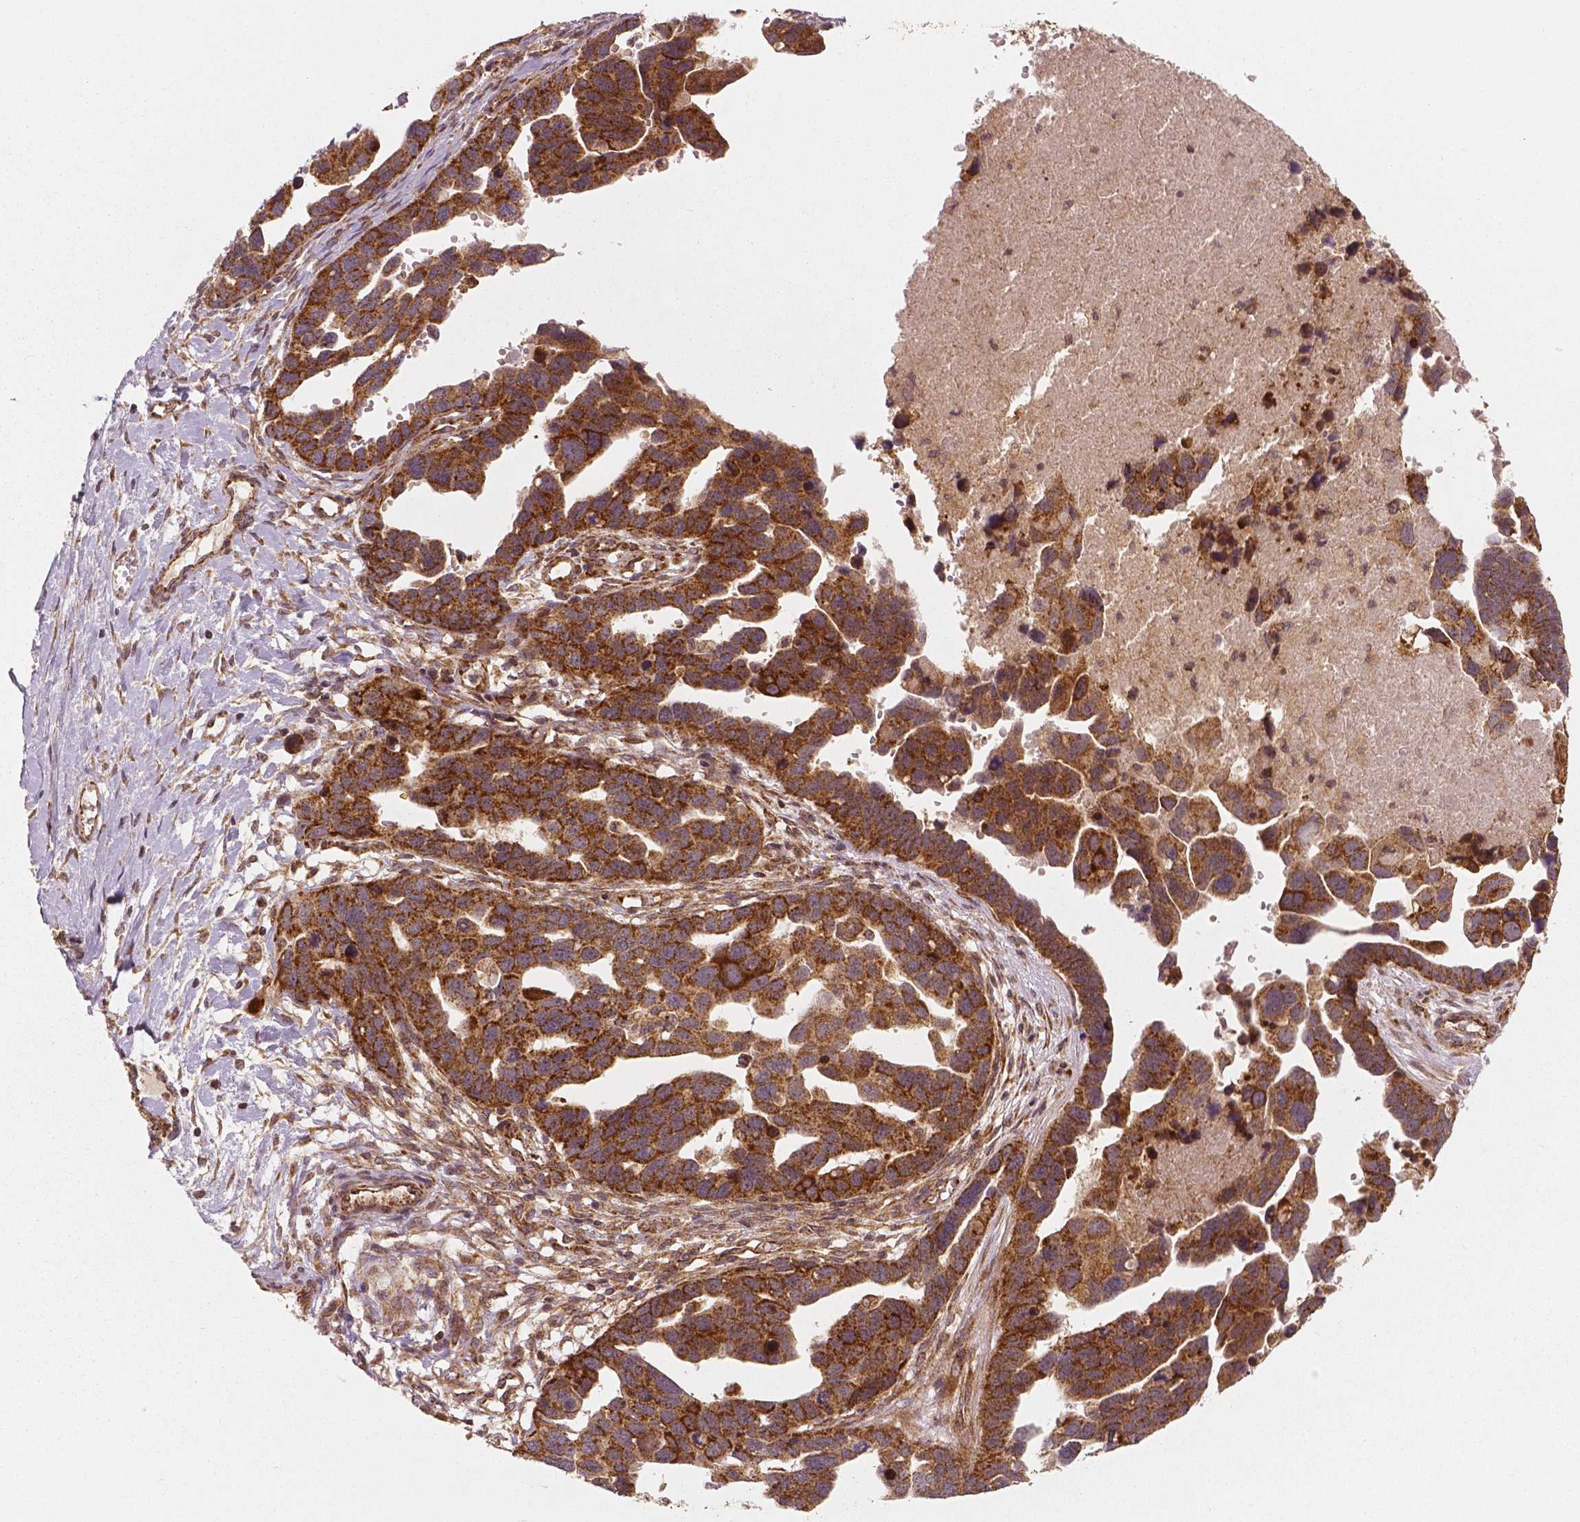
{"staining": {"intensity": "strong", "quantity": ">75%", "location": "cytoplasmic/membranous"}, "tissue": "ovarian cancer", "cell_type": "Tumor cells", "image_type": "cancer", "snomed": [{"axis": "morphology", "description": "Cystadenocarcinoma, serous, NOS"}, {"axis": "topography", "description": "Ovary"}], "caption": "Immunohistochemical staining of human ovarian cancer exhibits strong cytoplasmic/membranous protein positivity in approximately >75% of tumor cells.", "gene": "PGAM5", "patient": {"sex": "female", "age": 54}}